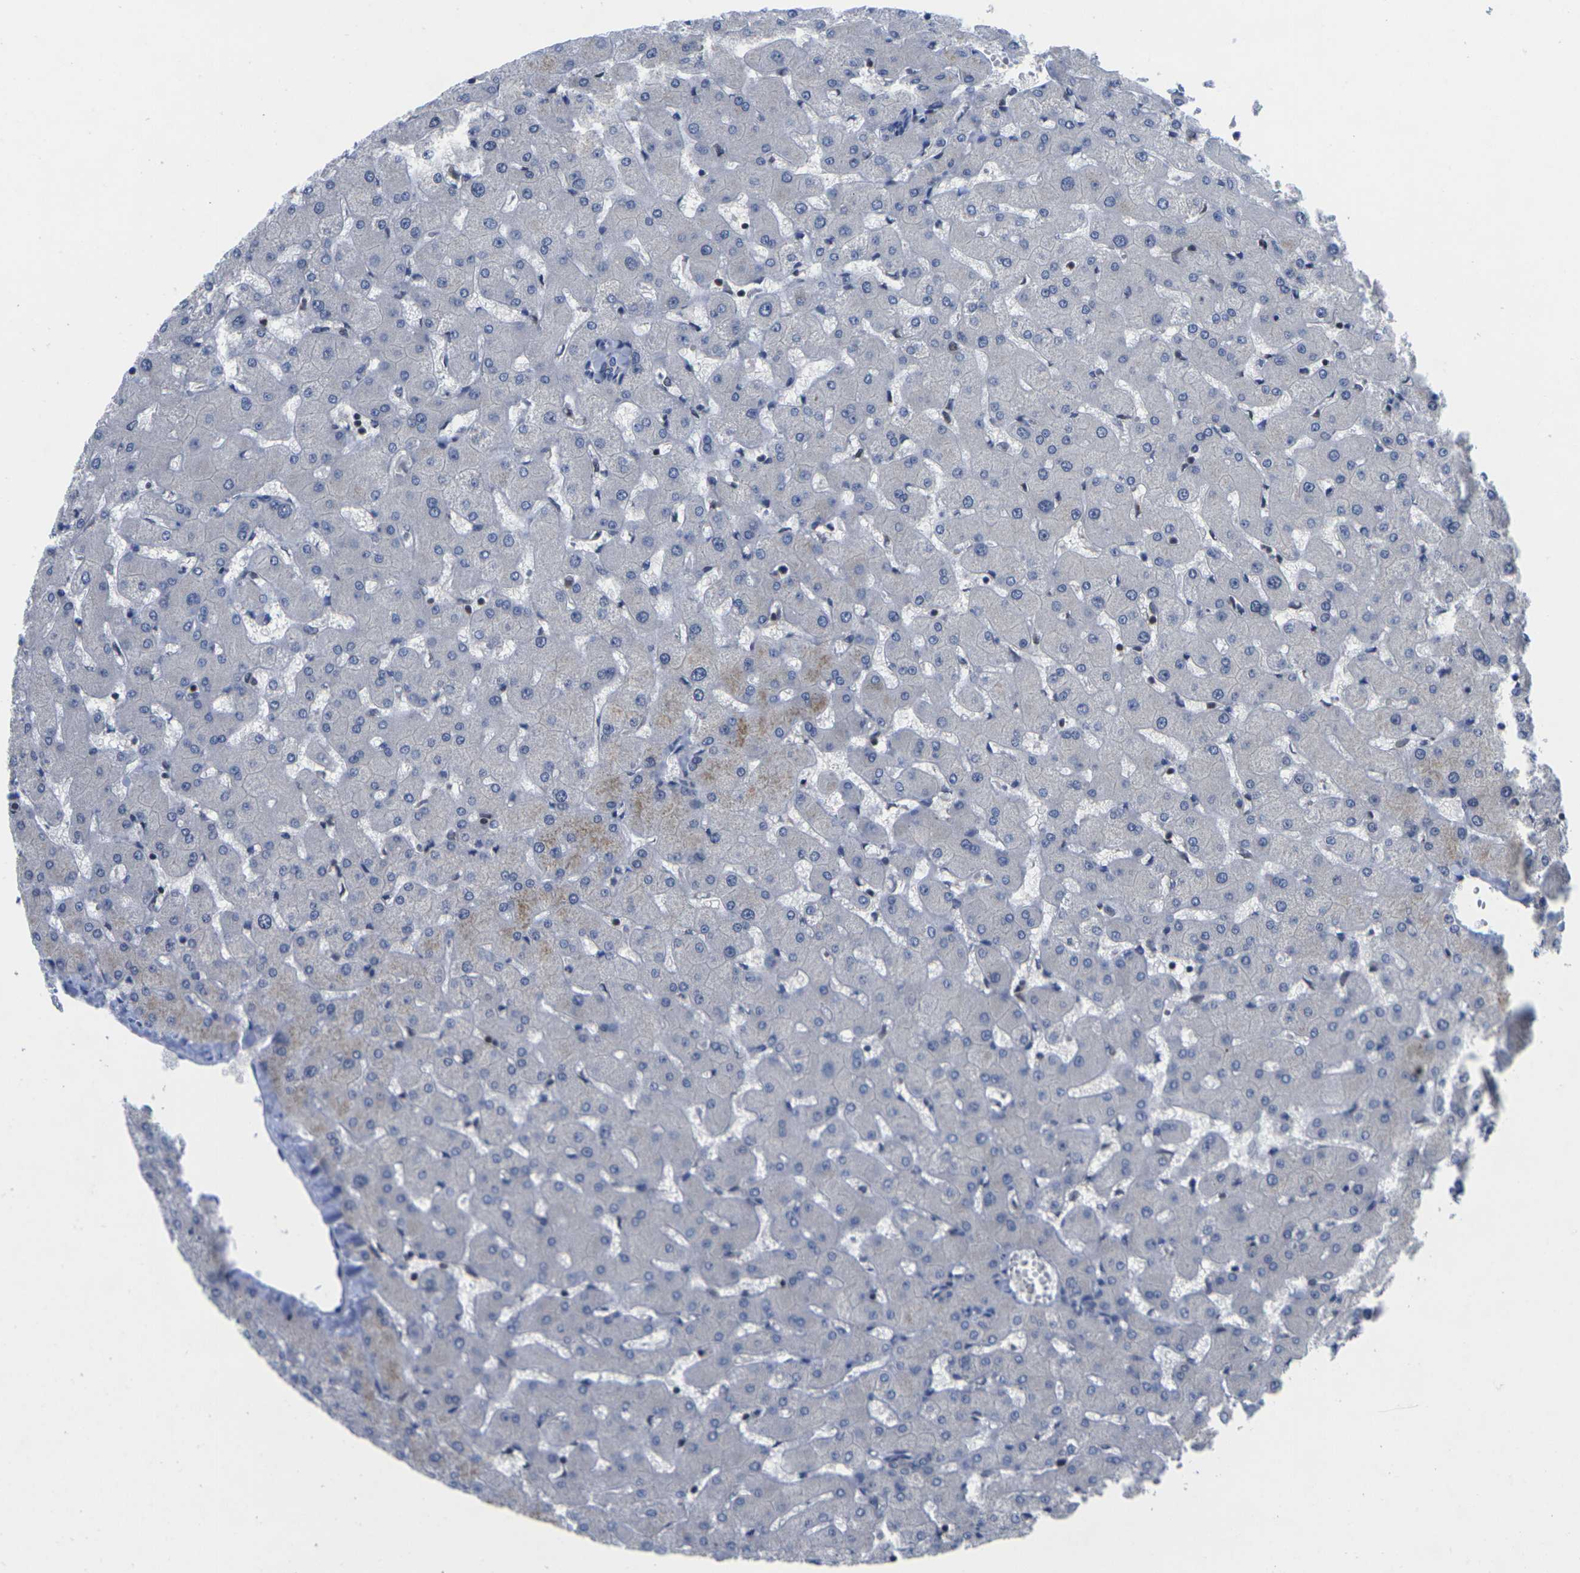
{"staining": {"intensity": "negative", "quantity": "none", "location": "none"}, "tissue": "liver", "cell_type": "Cholangiocytes", "image_type": "normal", "snomed": [{"axis": "morphology", "description": "Normal tissue, NOS"}, {"axis": "topography", "description": "Liver"}], "caption": "Immunohistochemistry (IHC) histopathology image of normal liver: liver stained with DAB (3,3'-diaminobenzidine) exhibits no significant protein expression in cholangiocytes.", "gene": "IKZF1", "patient": {"sex": "female", "age": 63}}